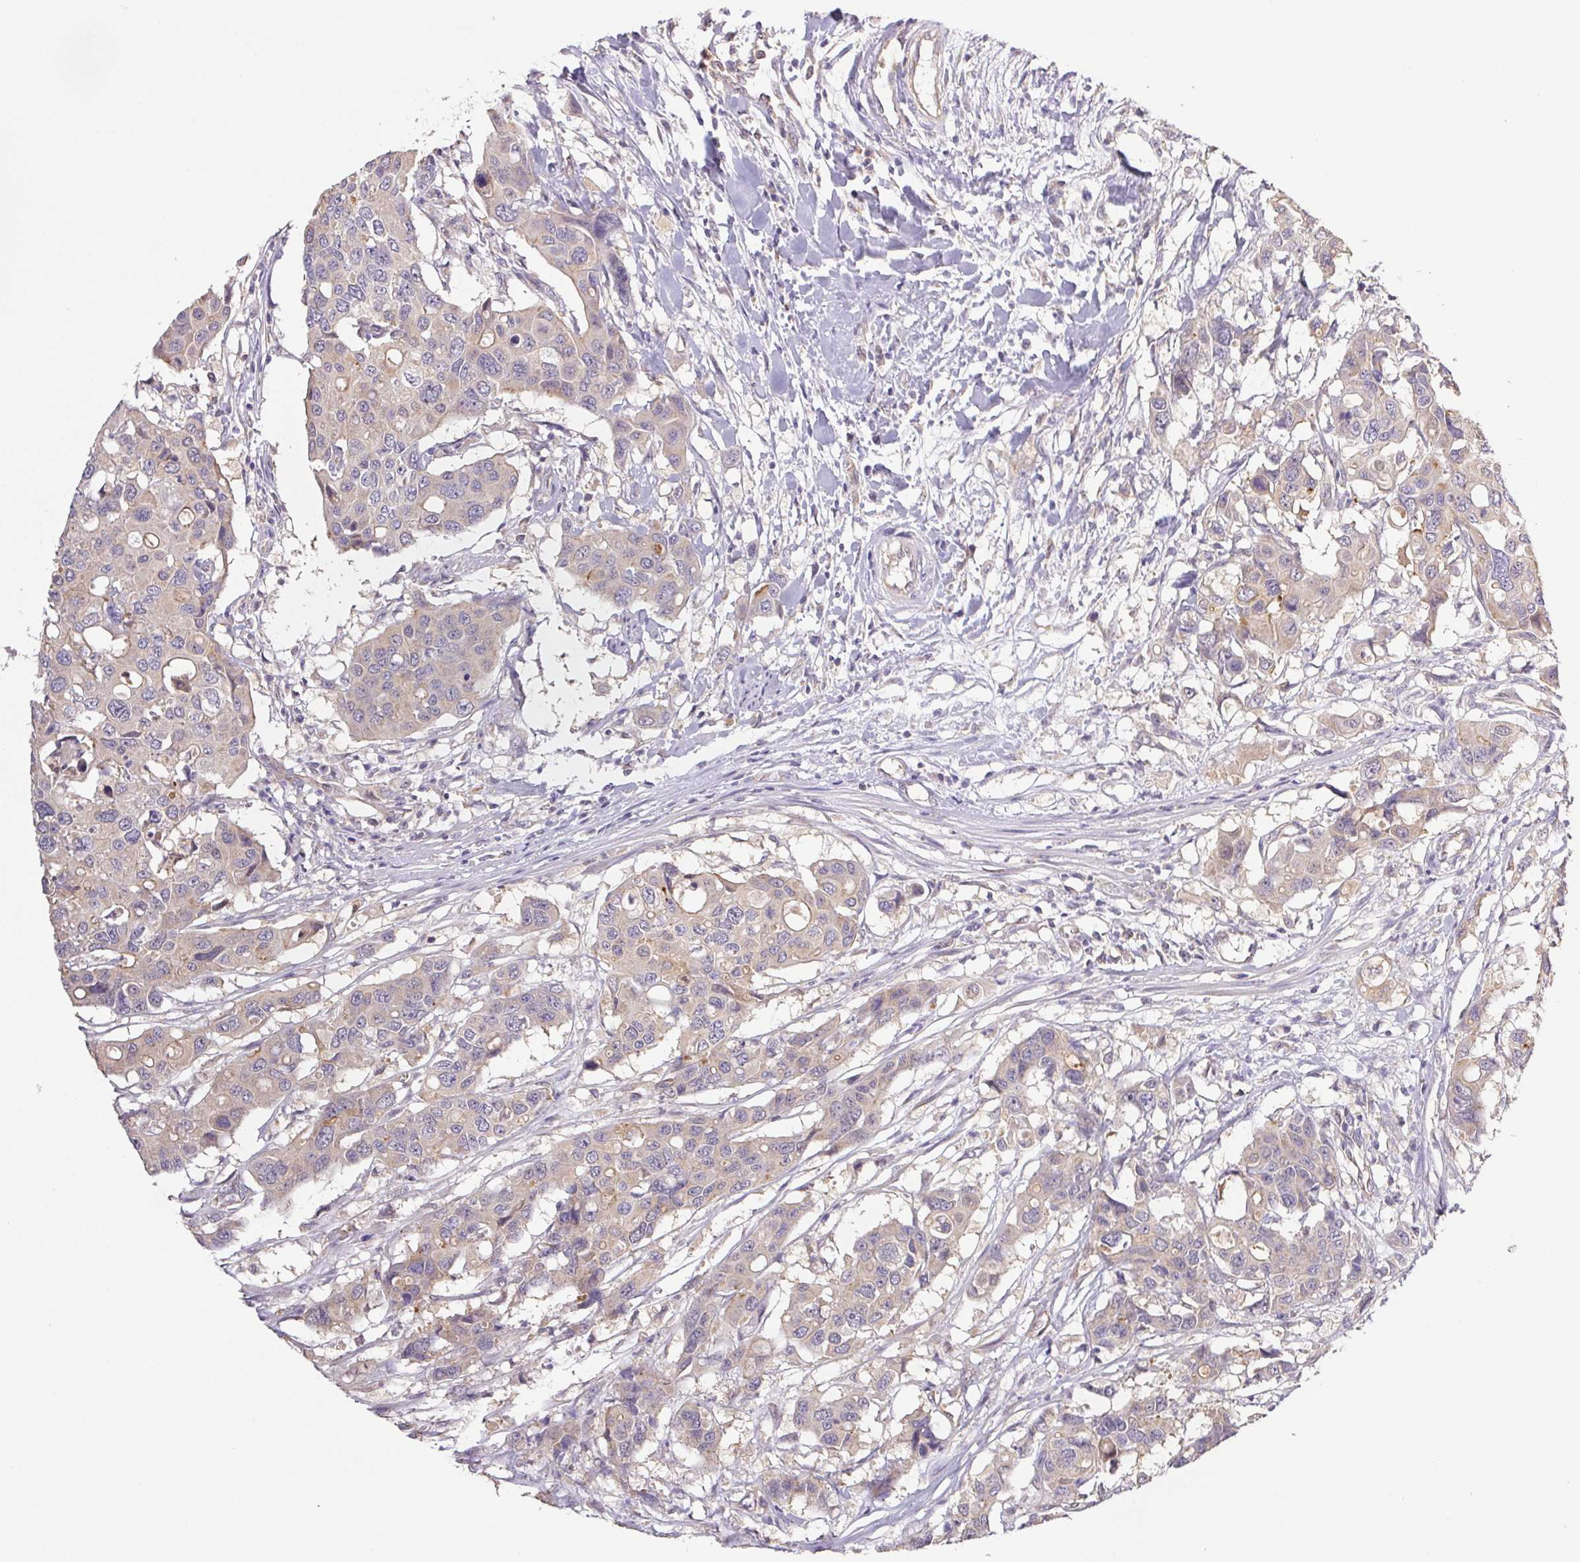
{"staining": {"intensity": "weak", "quantity": "<25%", "location": "cytoplasmic/membranous"}, "tissue": "colorectal cancer", "cell_type": "Tumor cells", "image_type": "cancer", "snomed": [{"axis": "morphology", "description": "Adenocarcinoma, NOS"}, {"axis": "topography", "description": "Colon"}], "caption": "Tumor cells show no significant protein staining in colorectal adenocarcinoma.", "gene": "RAB11A", "patient": {"sex": "male", "age": 77}}